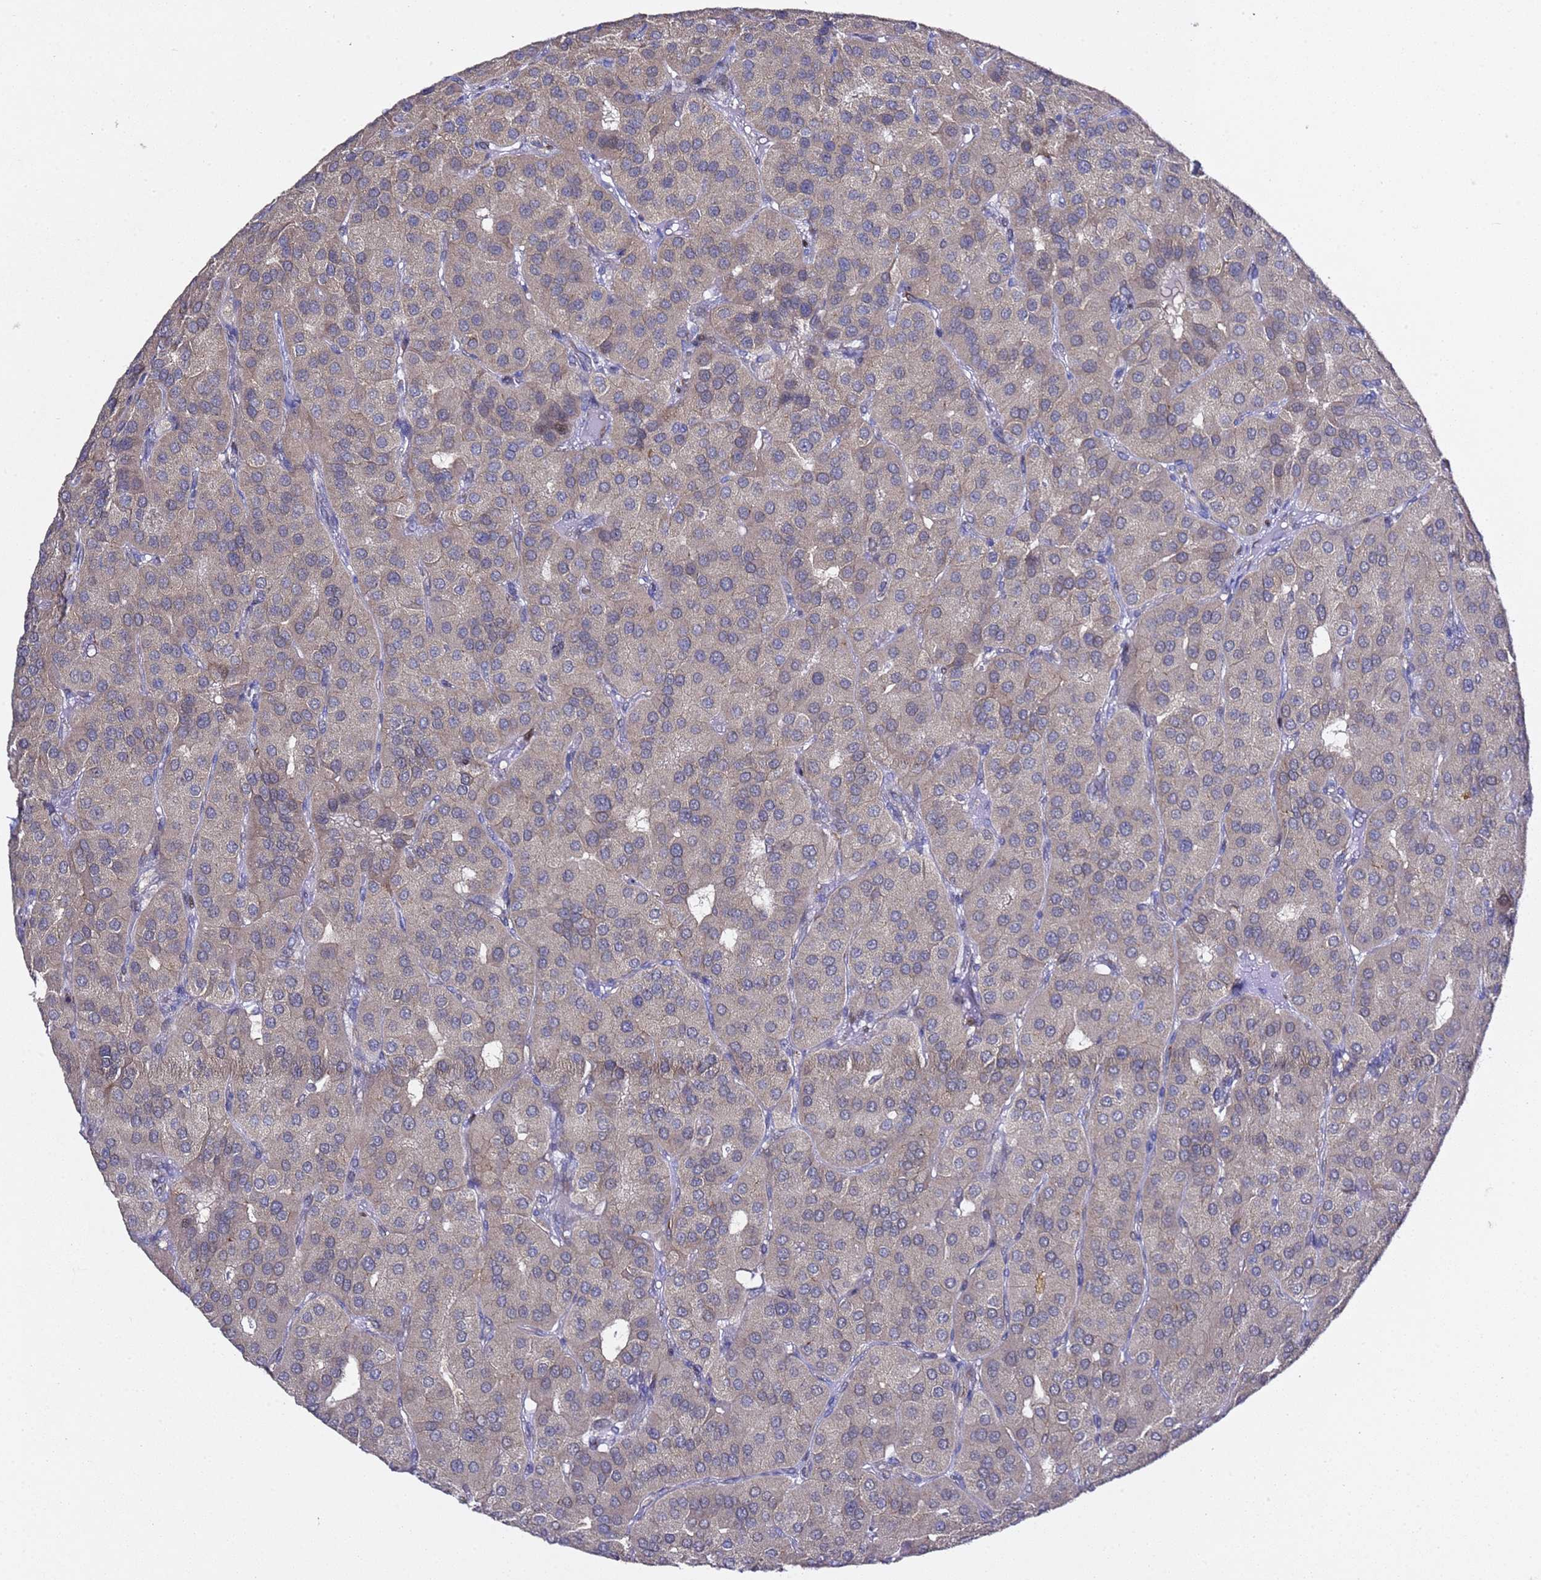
{"staining": {"intensity": "weak", "quantity": "<25%", "location": "cytoplasmic/membranous"}, "tissue": "parathyroid gland", "cell_type": "Glandular cells", "image_type": "normal", "snomed": [{"axis": "morphology", "description": "Normal tissue, NOS"}, {"axis": "morphology", "description": "Adenoma, NOS"}, {"axis": "topography", "description": "Parathyroid gland"}], "caption": "Immunohistochemistry (IHC) histopathology image of benign parathyroid gland: parathyroid gland stained with DAB shows no significant protein expression in glandular cells.", "gene": "ALG3", "patient": {"sex": "female", "age": 86}}